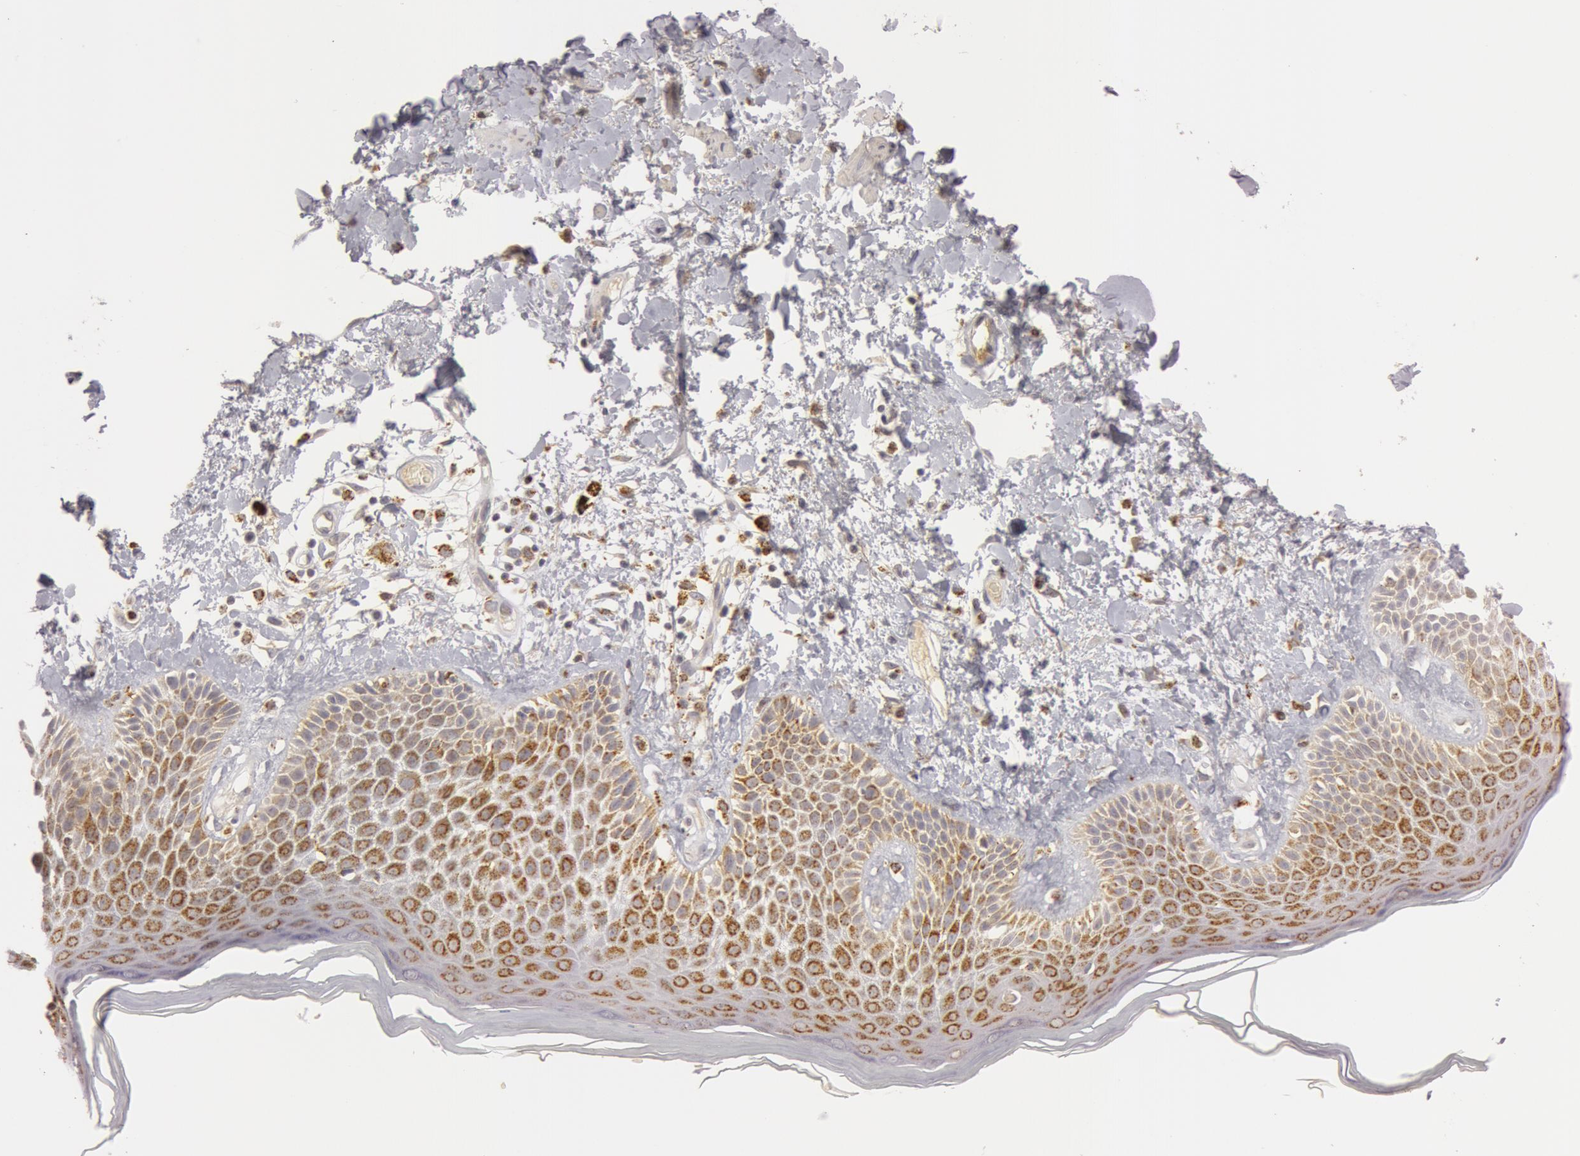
{"staining": {"intensity": "moderate", "quantity": "25%-75%", "location": "cytoplasmic/membranous"}, "tissue": "skin", "cell_type": "Epidermal cells", "image_type": "normal", "snomed": [{"axis": "morphology", "description": "Normal tissue, NOS"}, {"axis": "topography", "description": "Anal"}], "caption": "A micrograph of skin stained for a protein reveals moderate cytoplasmic/membranous brown staining in epidermal cells. (DAB IHC with brightfield microscopy, high magnification).", "gene": "C7", "patient": {"sex": "female", "age": 78}}